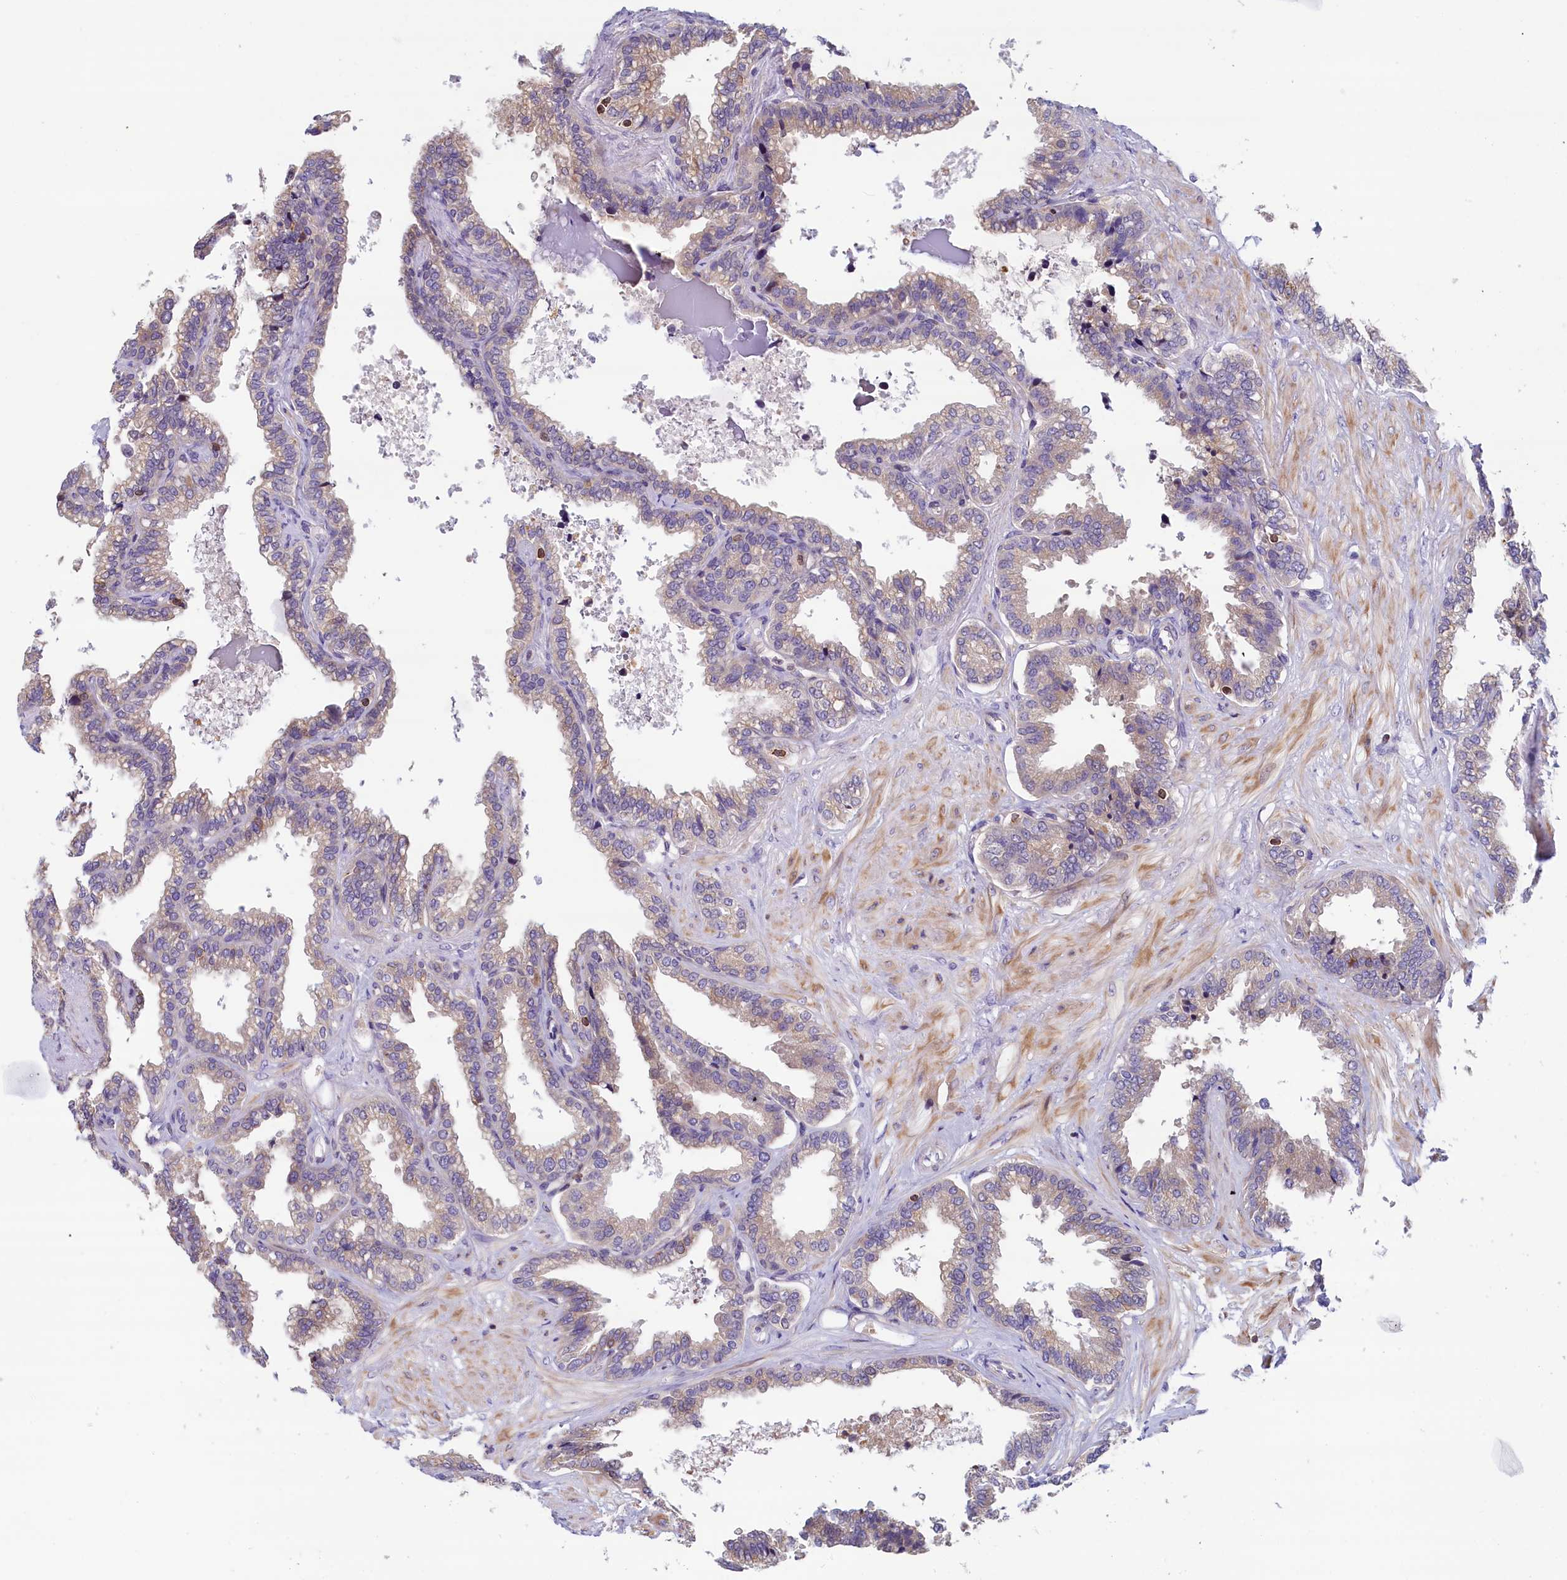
{"staining": {"intensity": "weak", "quantity": "<25%", "location": "cytoplasmic/membranous"}, "tissue": "seminal vesicle", "cell_type": "Glandular cells", "image_type": "normal", "snomed": [{"axis": "morphology", "description": "Normal tissue, NOS"}, {"axis": "topography", "description": "Seminal veicle"}], "caption": "This is an immunohistochemistry histopathology image of normal seminal vesicle. There is no expression in glandular cells.", "gene": "TRAF3IP3", "patient": {"sex": "male", "age": 46}}